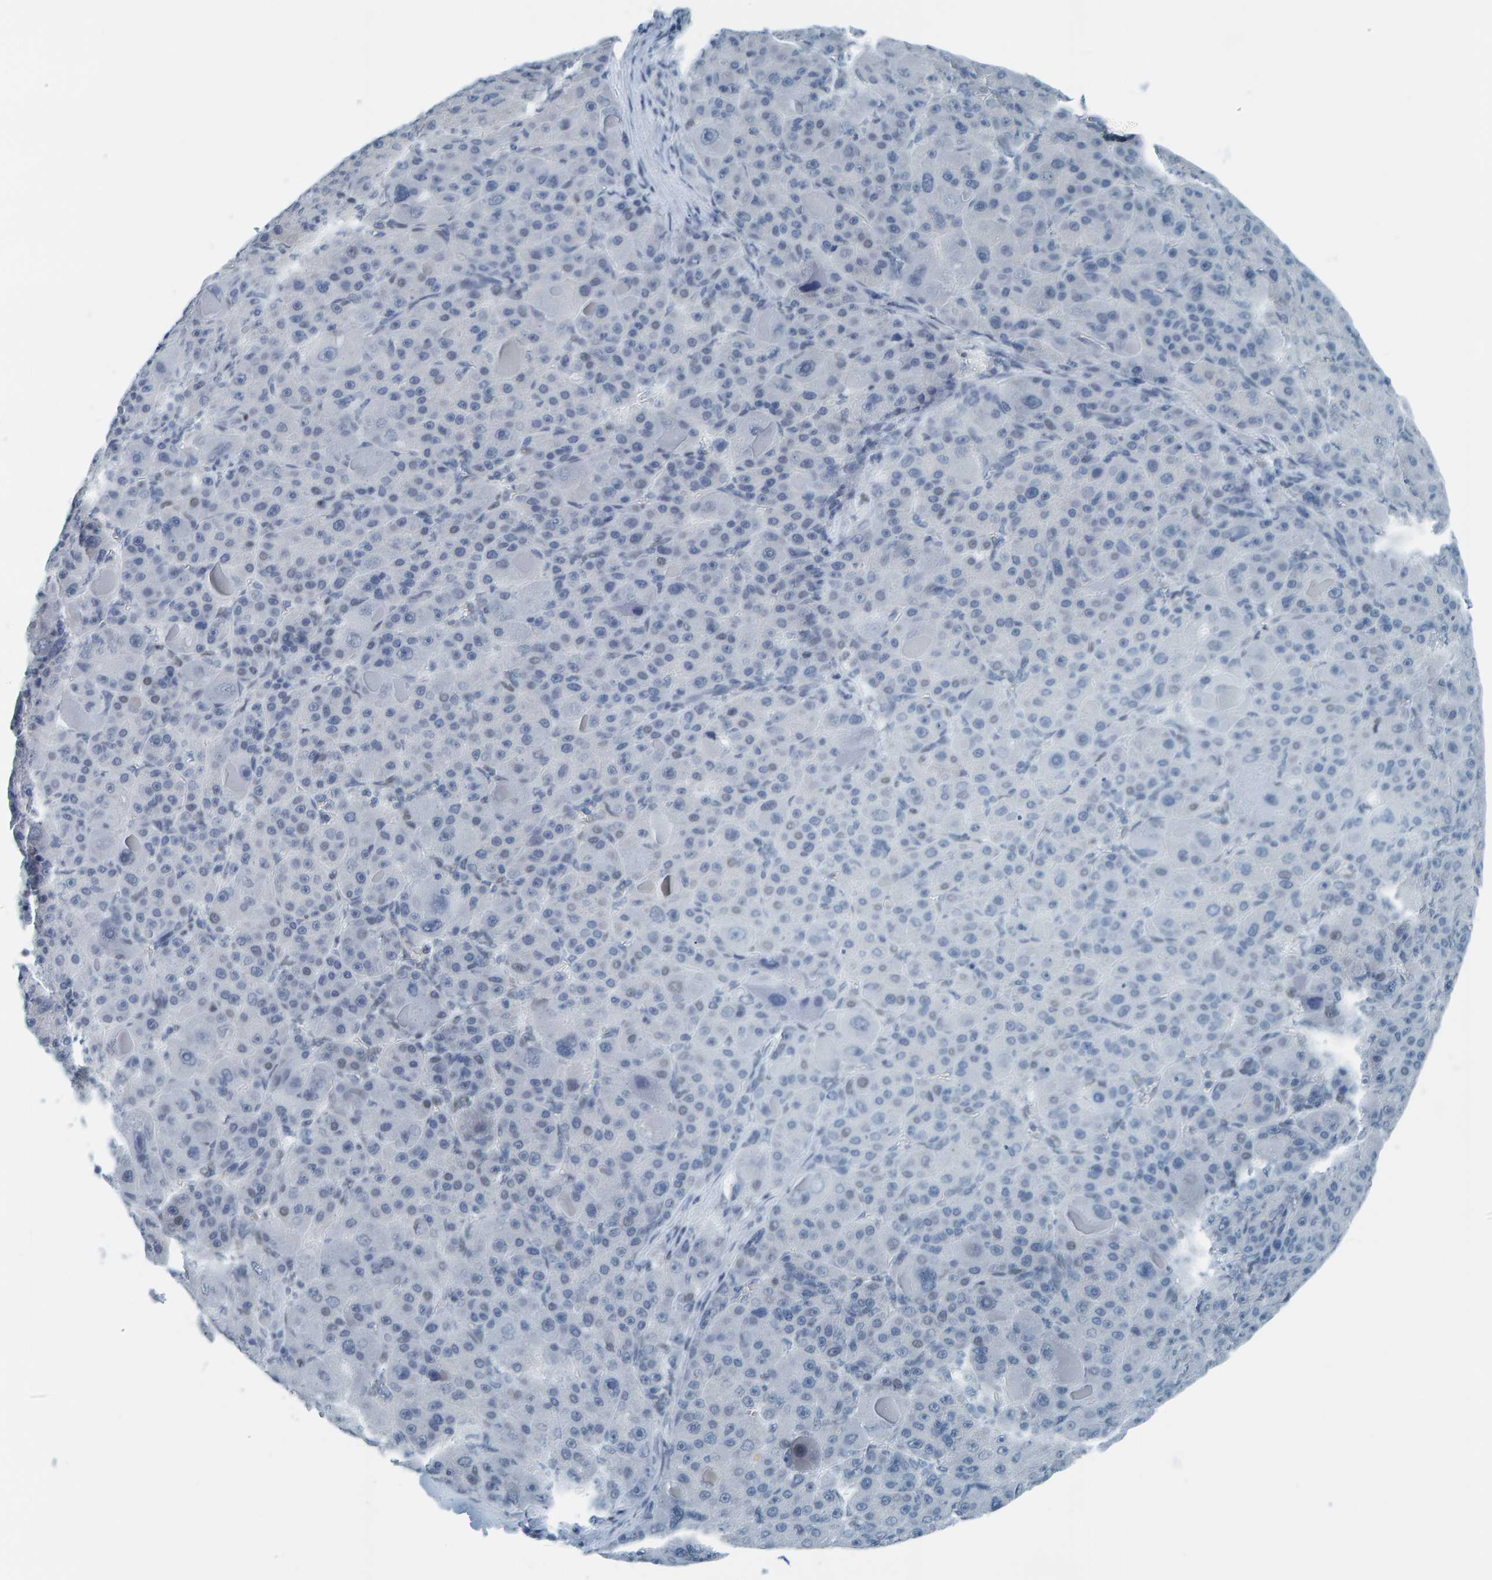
{"staining": {"intensity": "negative", "quantity": "none", "location": "none"}, "tissue": "liver cancer", "cell_type": "Tumor cells", "image_type": "cancer", "snomed": [{"axis": "morphology", "description": "Carcinoma, Hepatocellular, NOS"}, {"axis": "topography", "description": "Liver"}], "caption": "This is a image of immunohistochemistry (IHC) staining of hepatocellular carcinoma (liver), which shows no staining in tumor cells.", "gene": "CNP", "patient": {"sex": "male", "age": 76}}